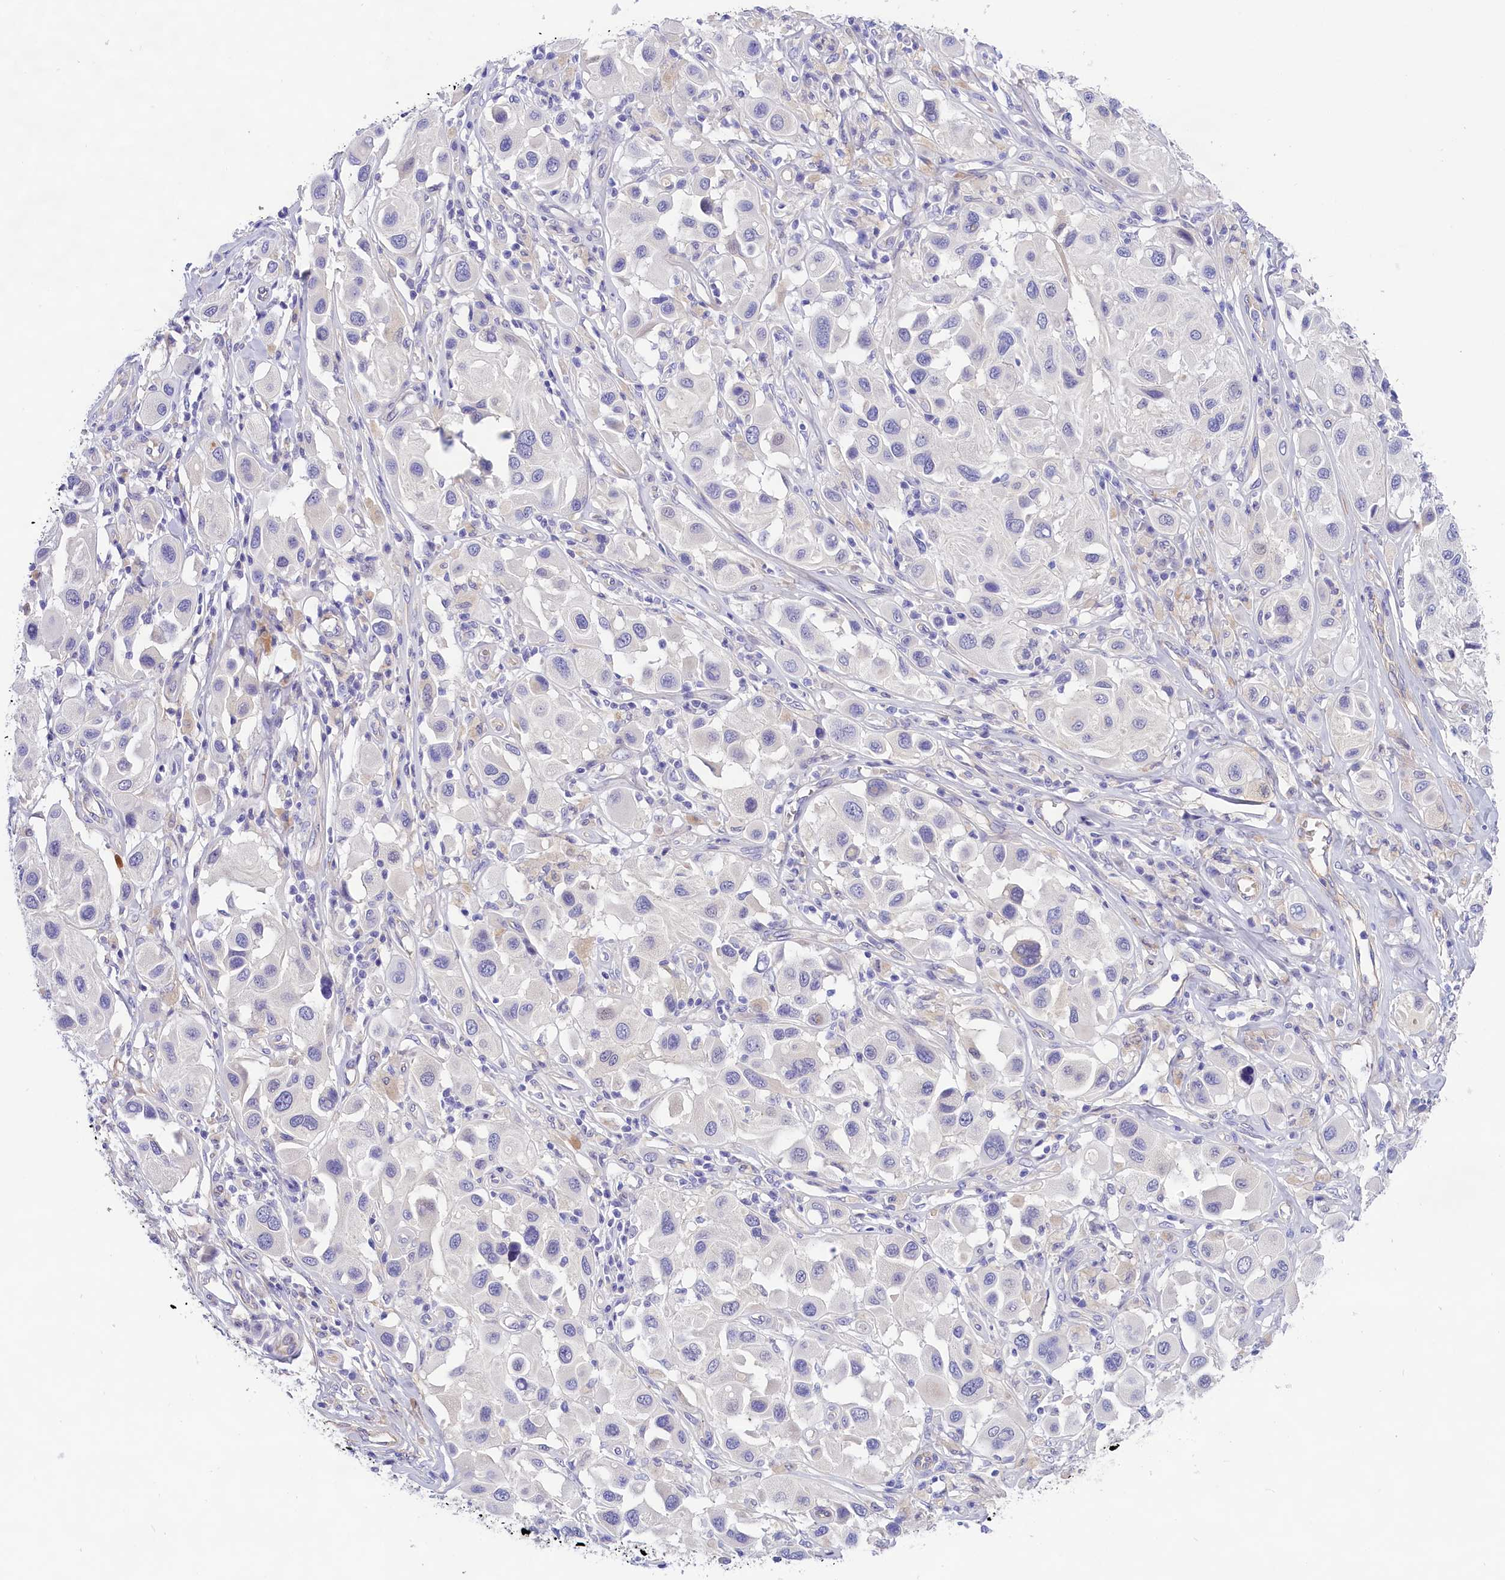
{"staining": {"intensity": "negative", "quantity": "none", "location": "none"}, "tissue": "melanoma", "cell_type": "Tumor cells", "image_type": "cancer", "snomed": [{"axis": "morphology", "description": "Malignant melanoma, Metastatic site"}, {"axis": "topography", "description": "Skin"}], "caption": "This is an IHC histopathology image of malignant melanoma (metastatic site). There is no staining in tumor cells.", "gene": "PPP1R13L", "patient": {"sex": "male", "age": 41}}